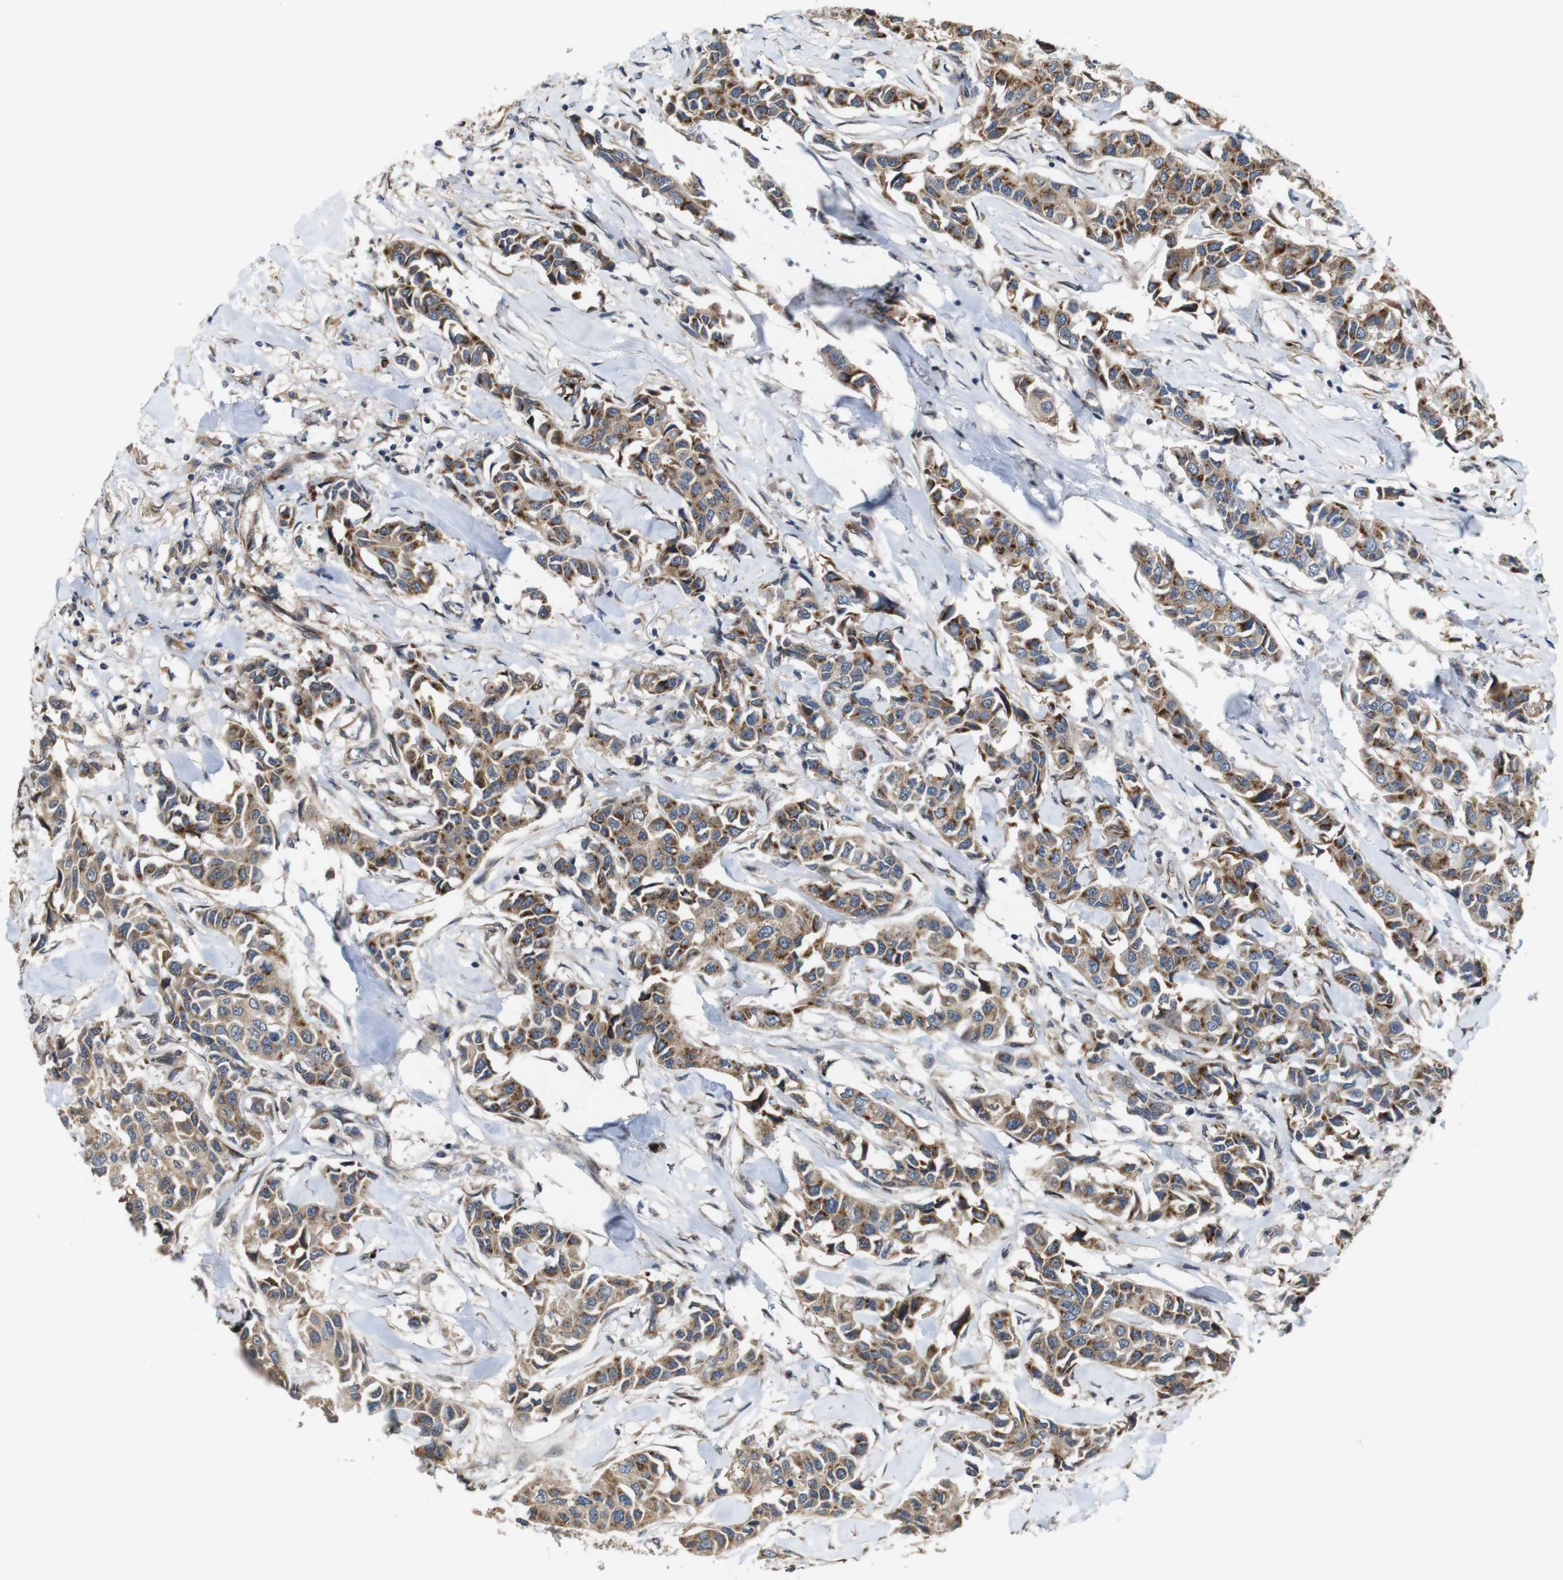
{"staining": {"intensity": "moderate", "quantity": ">75%", "location": "cytoplasmic/membranous"}, "tissue": "breast cancer", "cell_type": "Tumor cells", "image_type": "cancer", "snomed": [{"axis": "morphology", "description": "Duct carcinoma"}, {"axis": "topography", "description": "Breast"}], "caption": "The photomicrograph reveals staining of breast infiltrating ductal carcinoma, revealing moderate cytoplasmic/membranous protein staining (brown color) within tumor cells.", "gene": "EFCAB14", "patient": {"sex": "female", "age": 80}}